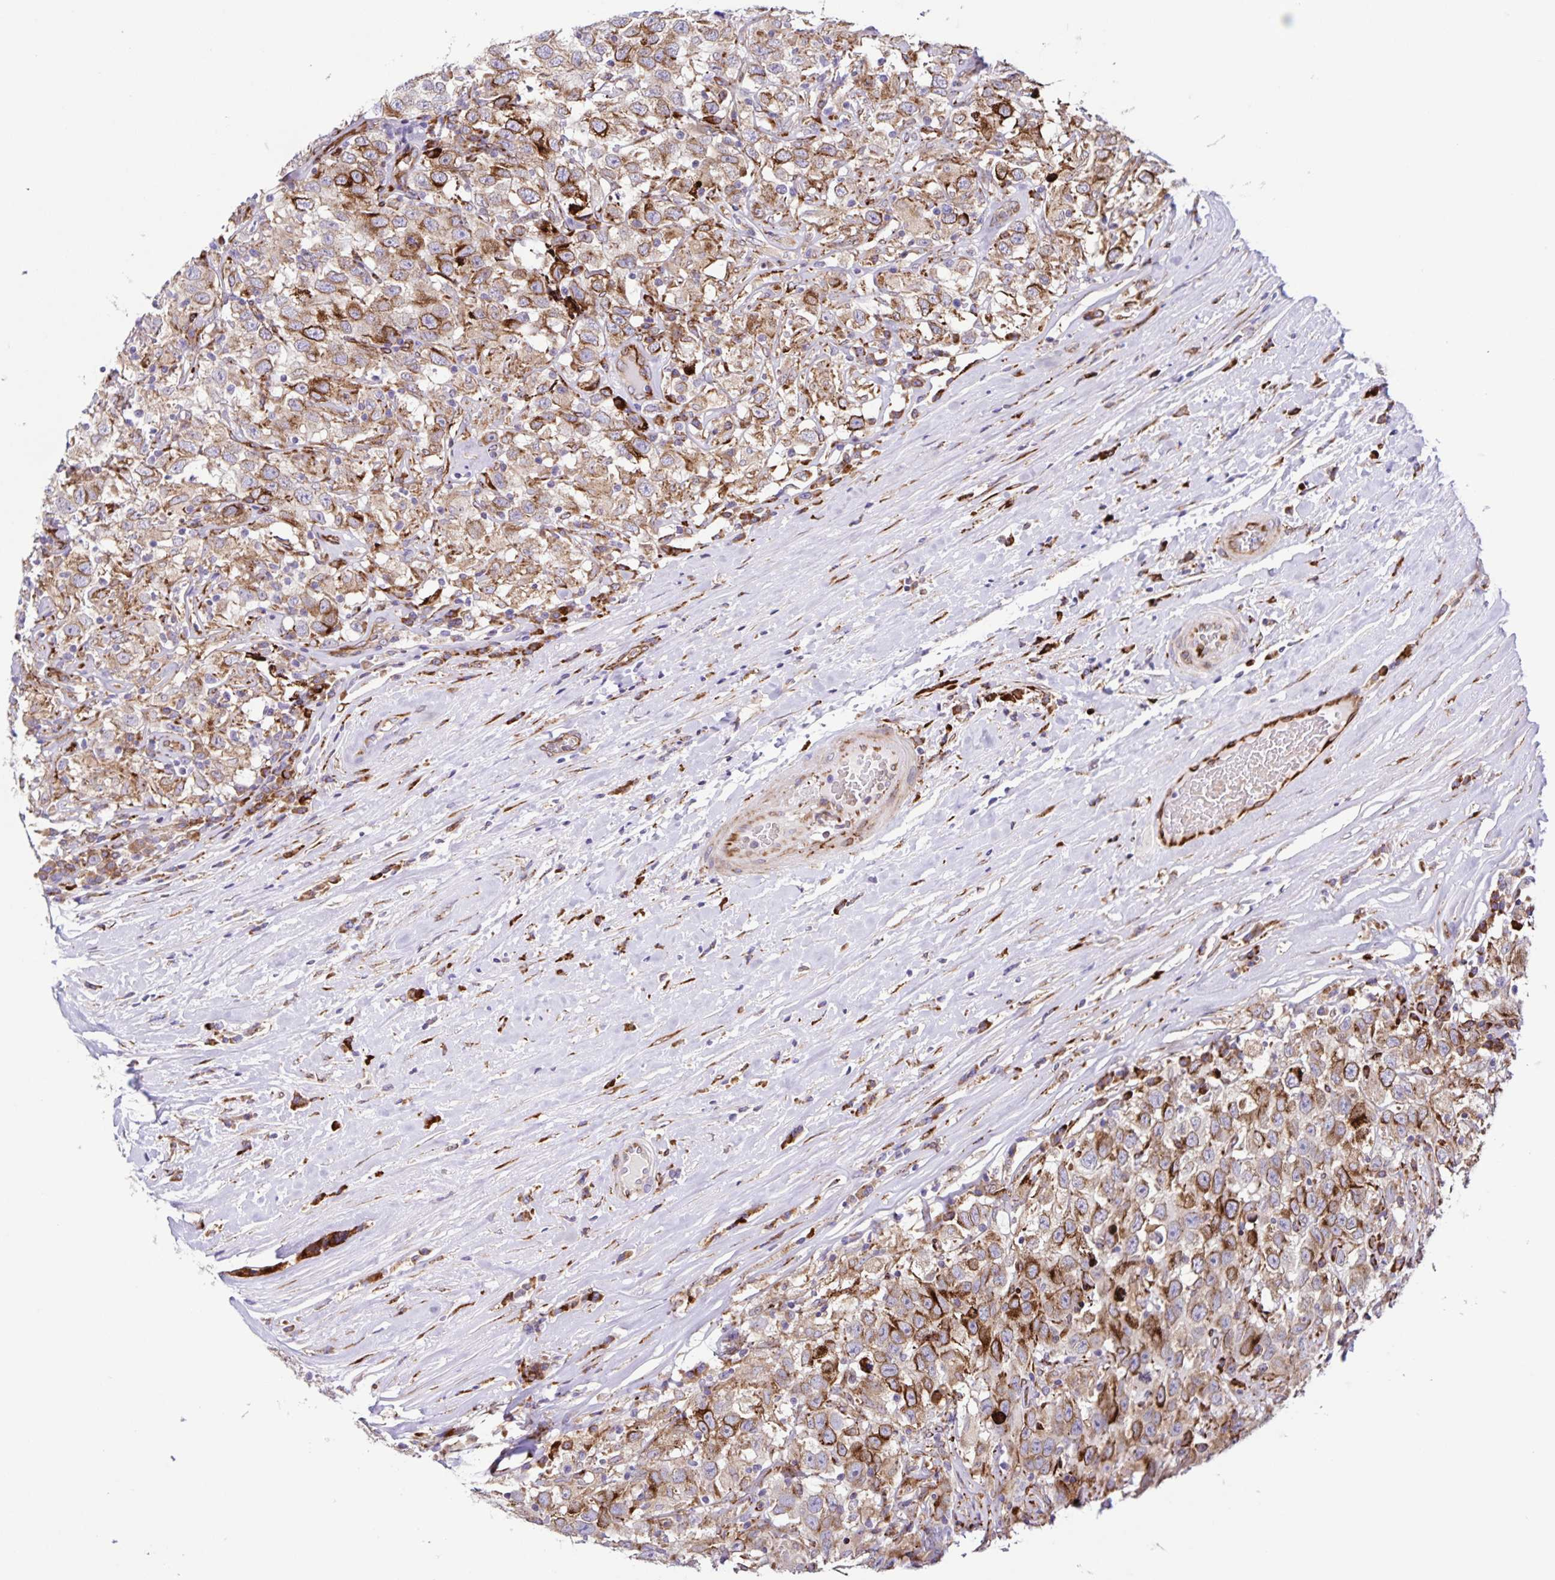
{"staining": {"intensity": "moderate", "quantity": ">75%", "location": "cytoplasmic/membranous"}, "tissue": "testis cancer", "cell_type": "Tumor cells", "image_type": "cancer", "snomed": [{"axis": "morphology", "description": "Seminoma, NOS"}, {"axis": "topography", "description": "Testis"}], "caption": "Human testis cancer stained with a brown dye reveals moderate cytoplasmic/membranous positive positivity in about >75% of tumor cells.", "gene": "OSBPL5", "patient": {"sex": "male", "age": 41}}